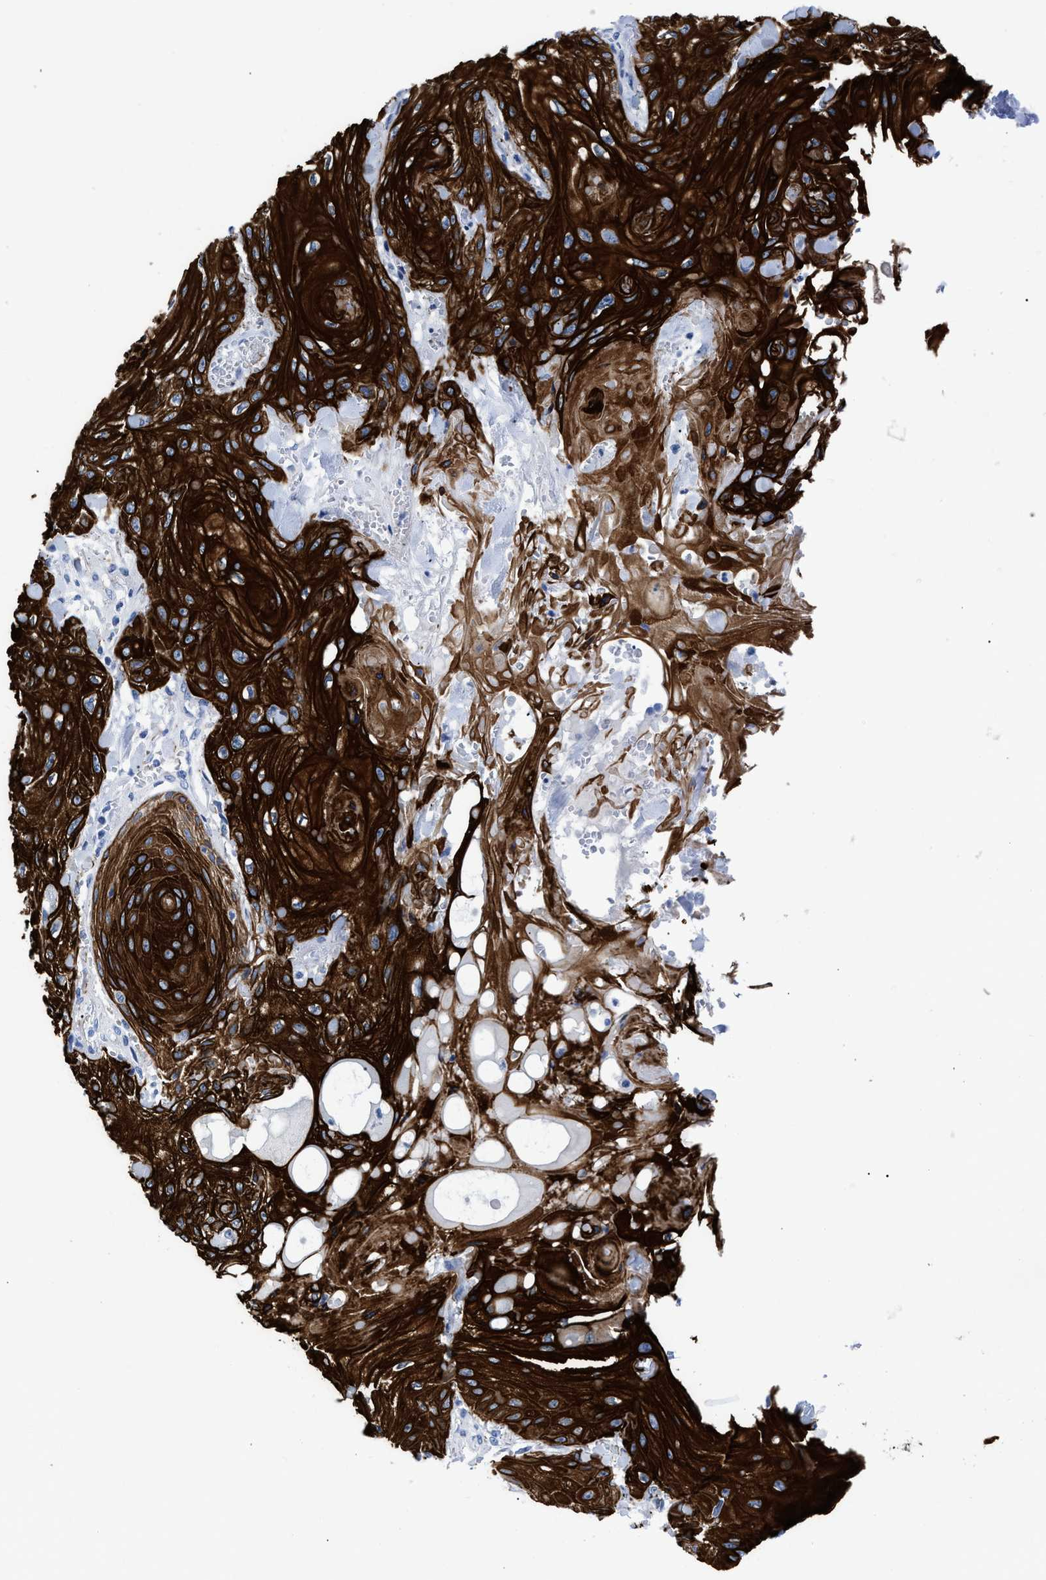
{"staining": {"intensity": "strong", "quantity": ">75%", "location": "cytoplasmic/membranous"}, "tissue": "skin cancer", "cell_type": "Tumor cells", "image_type": "cancer", "snomed": [{"axis": "morphology", "description": "Squamous cell carcinoma, NOS"}, {"axis": "topography", "description": "Skin"}], "caption": "Immunohistochemistry (DAB (3,3'-diaminobenzidine)) staining of human skin cancer reveals strong cytoplasmic/membranous protein positivity in about >75% of tumor cells. The staining was performed using DAB, with brown indicating positive protein expression. Nuclei are stained blue with hematoxylin.", "gene": "DUSP26", "patient": {"sex": "male", "age": 74}}